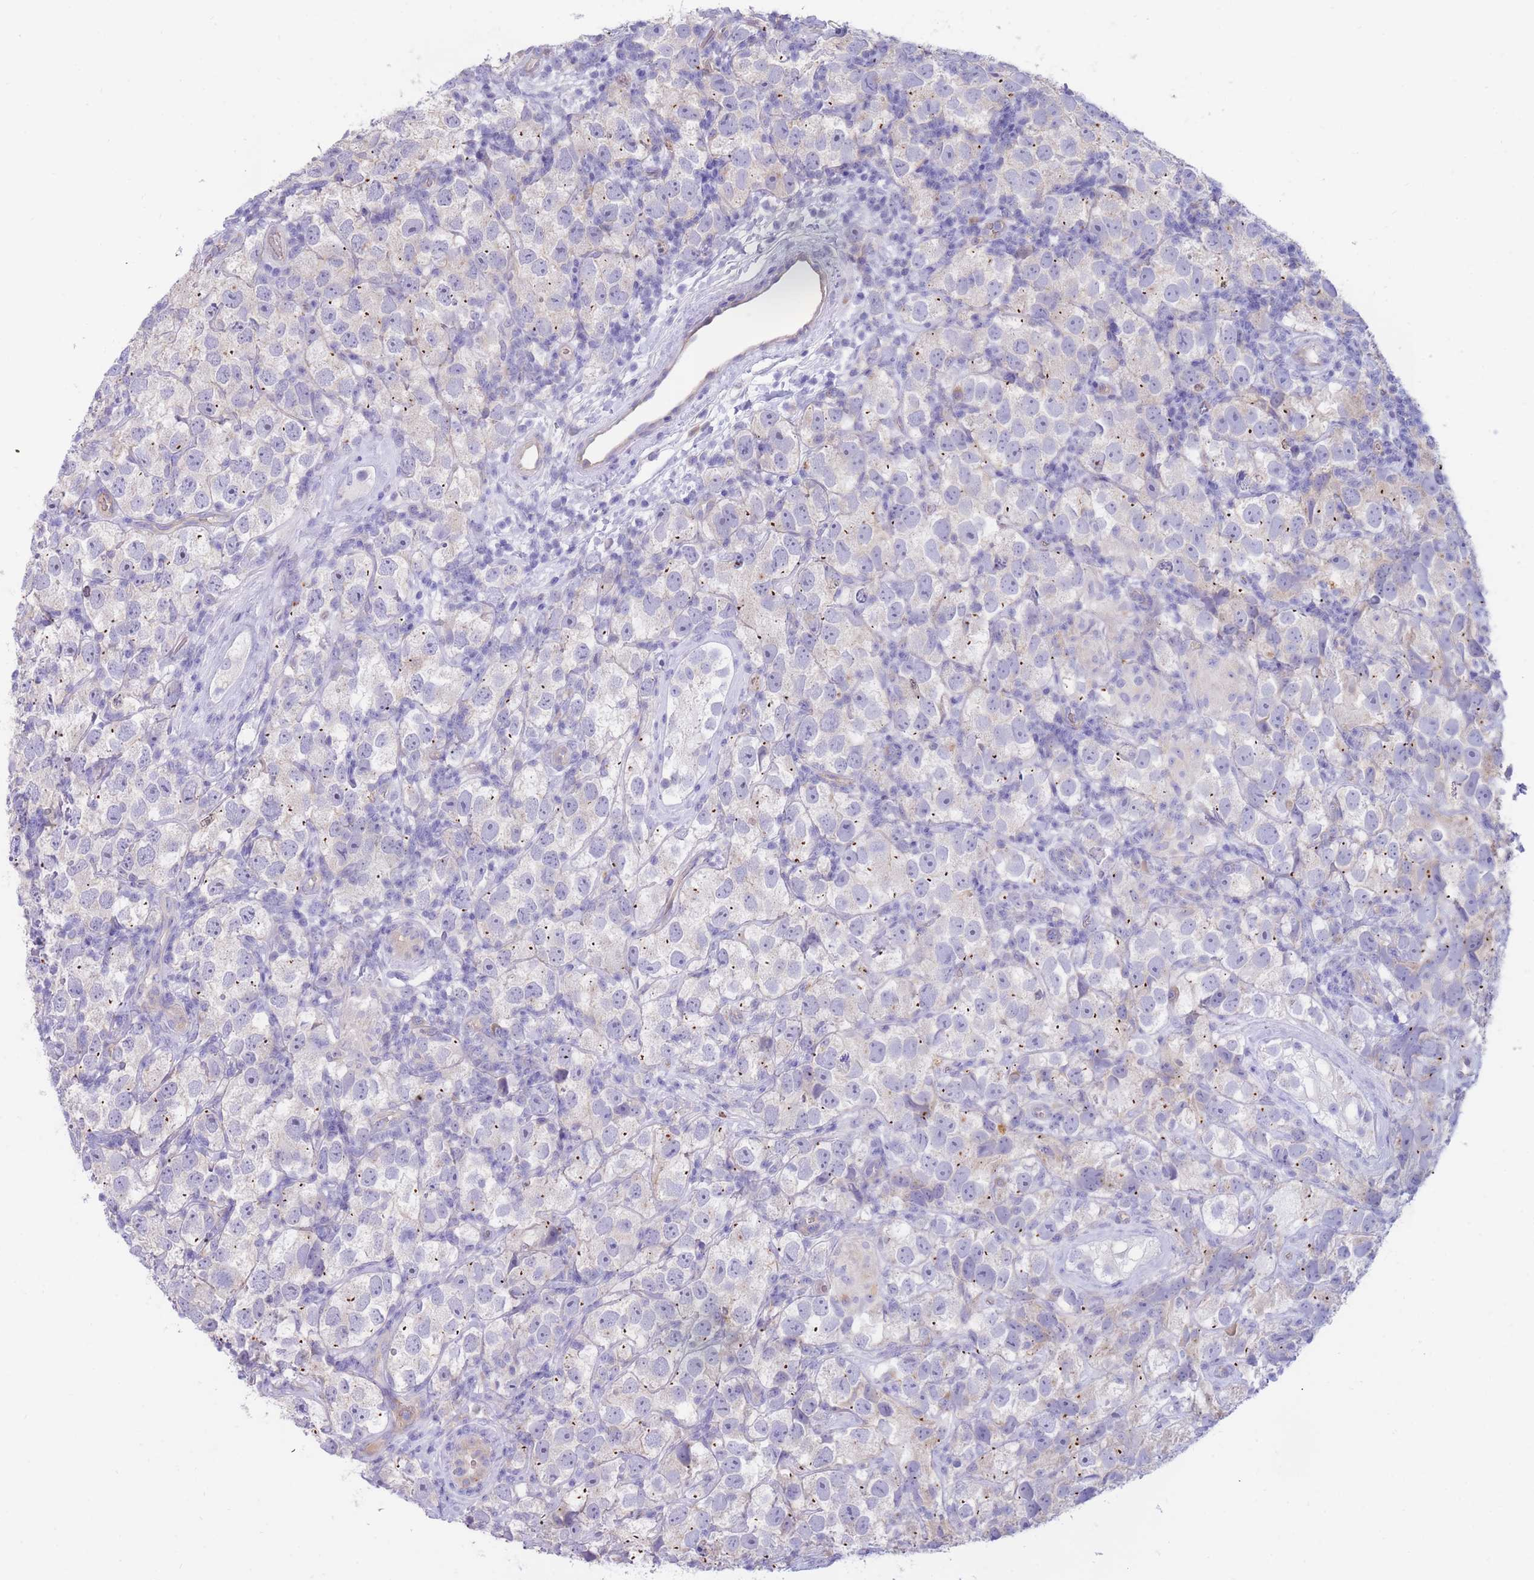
{"staining": {"intensity": "negative", "quantity": "none", "location": "none"}, "tissue": "testis cancer", "cell_type": "Tumor cells", "image_type": "cancer", "snomed": [{"axis": "morphology", "description": "Seminoma, NOS"}, {"axis": "topography", "description": "Testis"}], "caption": "Tumor cells are negative for protein expression in human testis seminoma.", "gene": "SULT1A1", "patient": {"sex": "male", "age": 26}}